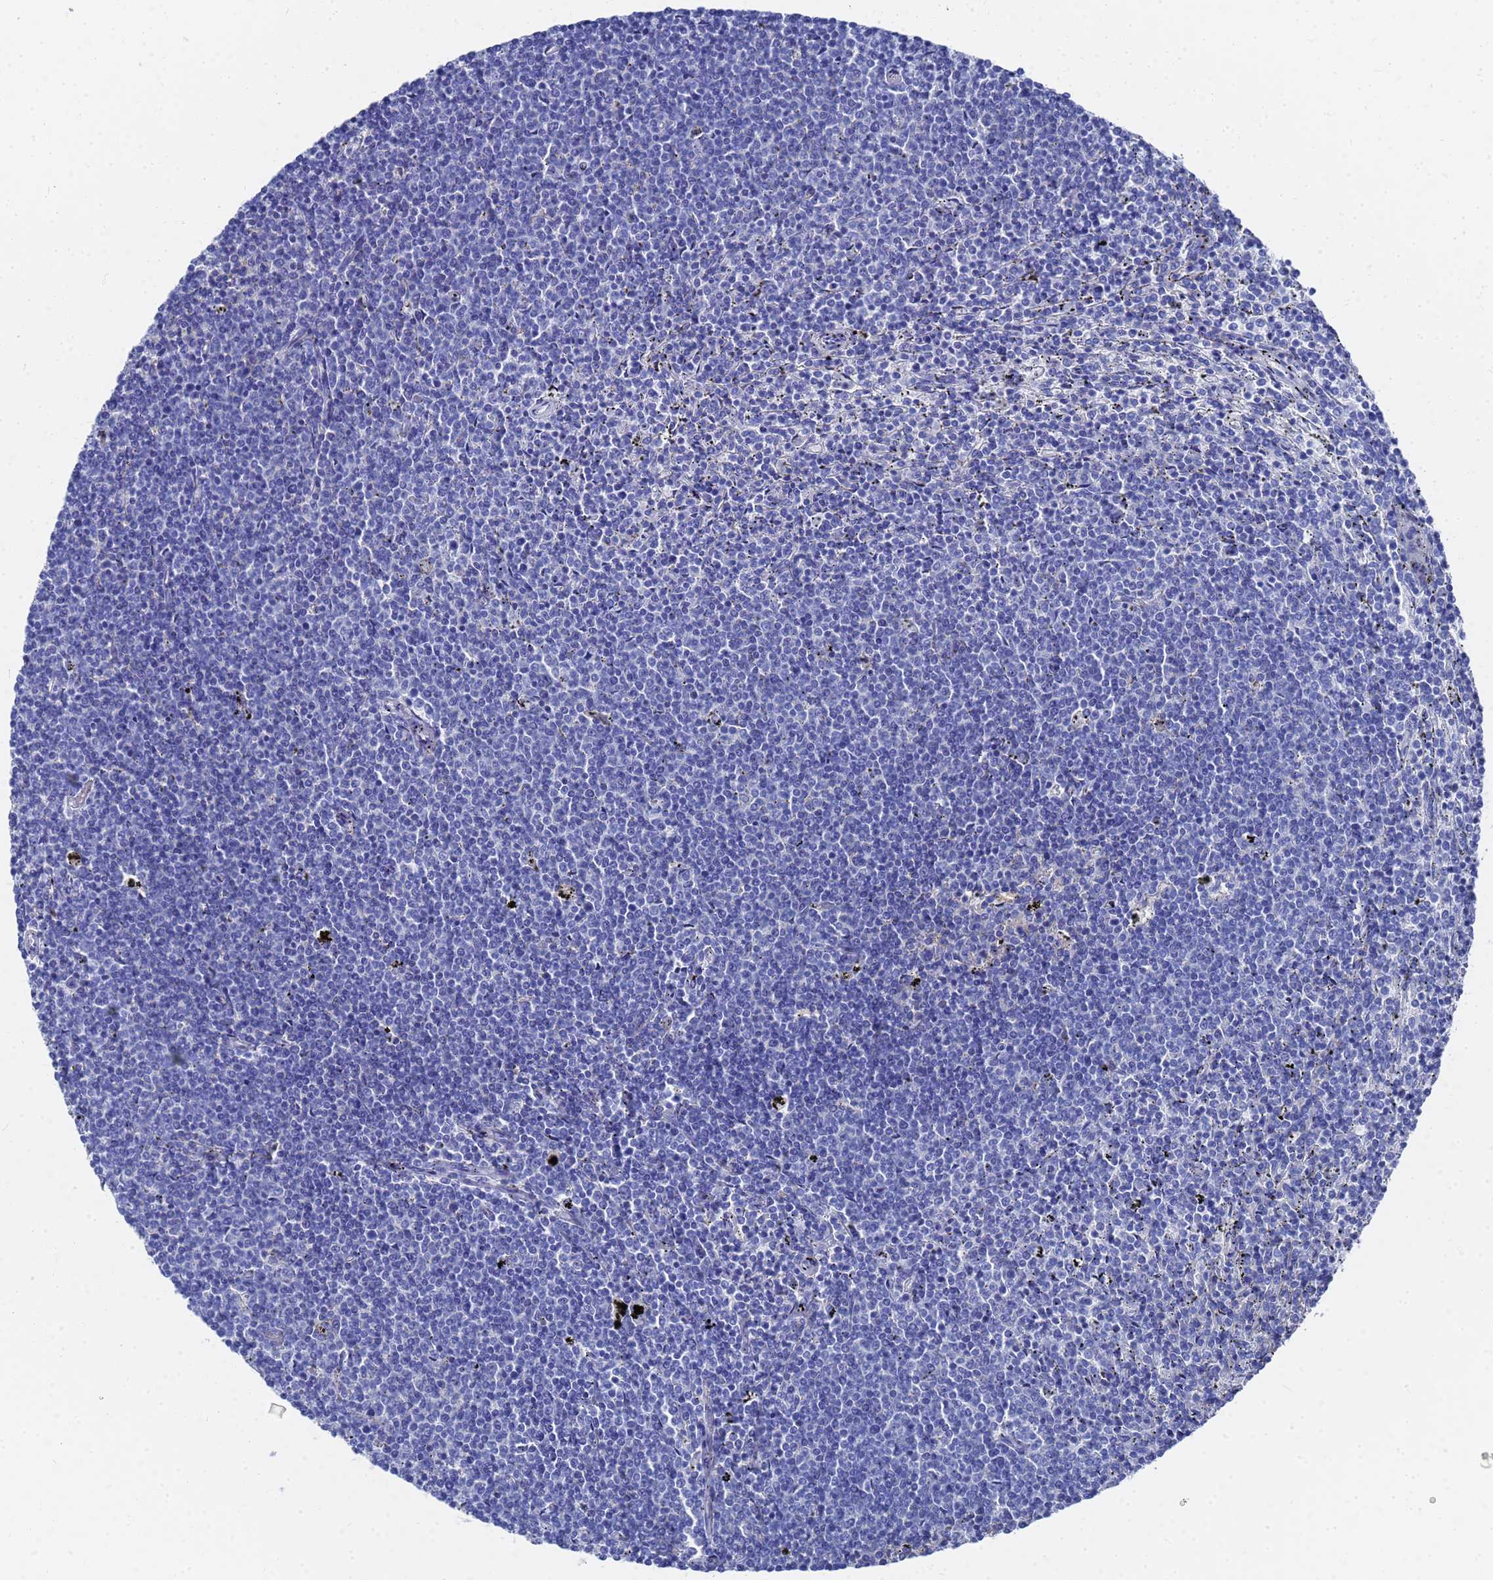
{"staining": {"intensity": "negative", "quantity": "none", "location": "none"}, "tissue": "lymphoma", "cell_type": "Tumor cells", "image_type": "cancer", "snomed": [{"axis": "morphology", "description": "Malignant lymphoma, non-Hodgkin's type, Low grade"}, {"axis": "topography", "description": "Spleen"}], "caption": "This is an immunohistochemistry micrograph of low-grade malignant lymphoma, non-Hodgkin's type. There is no positivity in tumor cells.", "gene": "GGT1", "patient": {"sex": "female", "age": 50}}